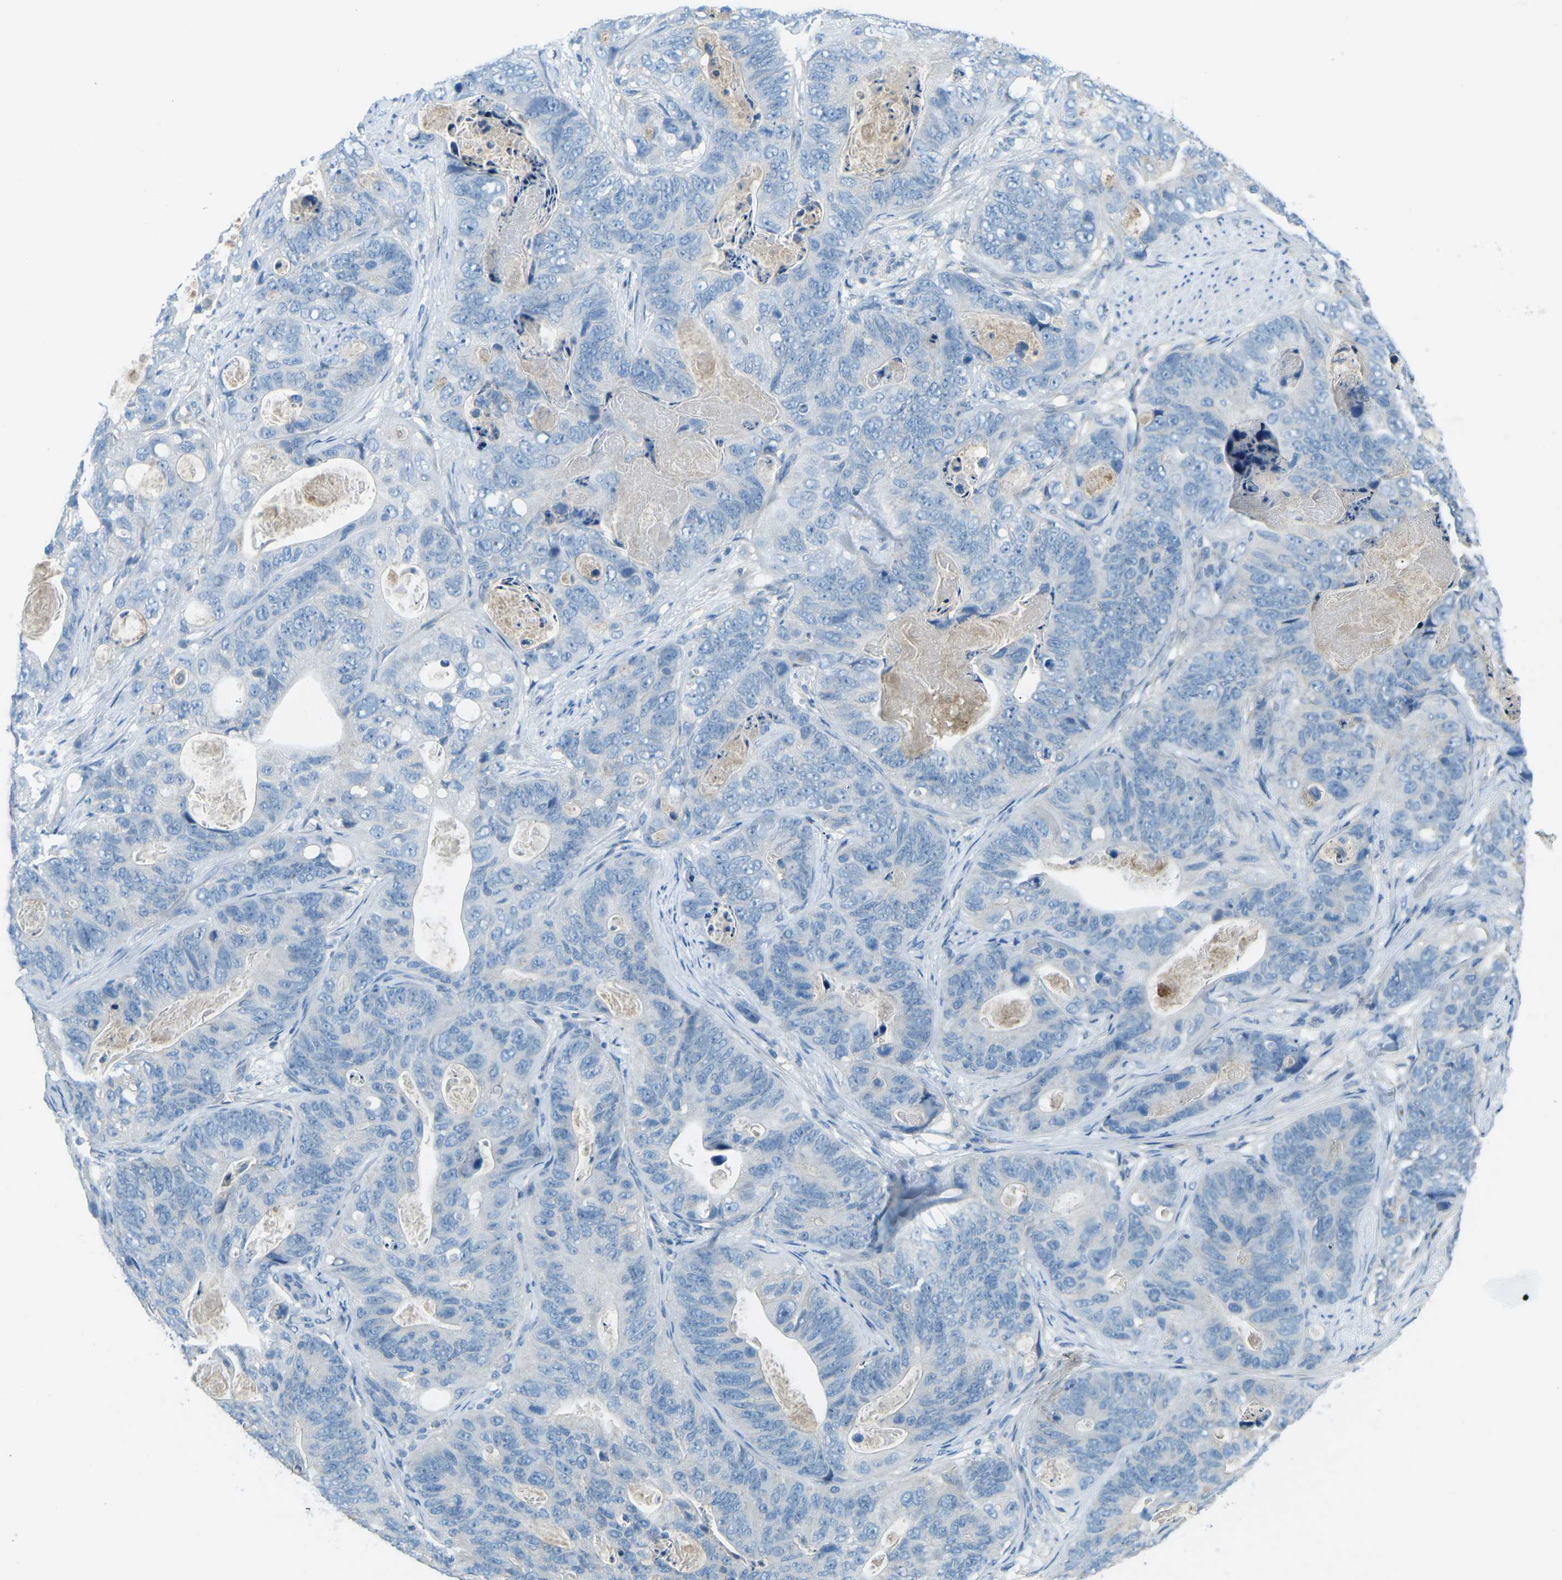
{"staining": {"intensity": "negative", "quantity": "none", "location": "none"}, "tissue": "stomach cancer", "cell_type": "Tumor cells", "image_type": "cancer", "snomed": [{"axis": "morphology", "description": "Adenocarcinoma, NOS"}, {"axis": "topography", "description": "Stomach"}], "caption": "Adenocarcinoma (stomach) stained for a protein using immunohistochemistry shows no staining tumor cells.", "gene": "CD47", "patient": {"sex": "female", "age": 89}}